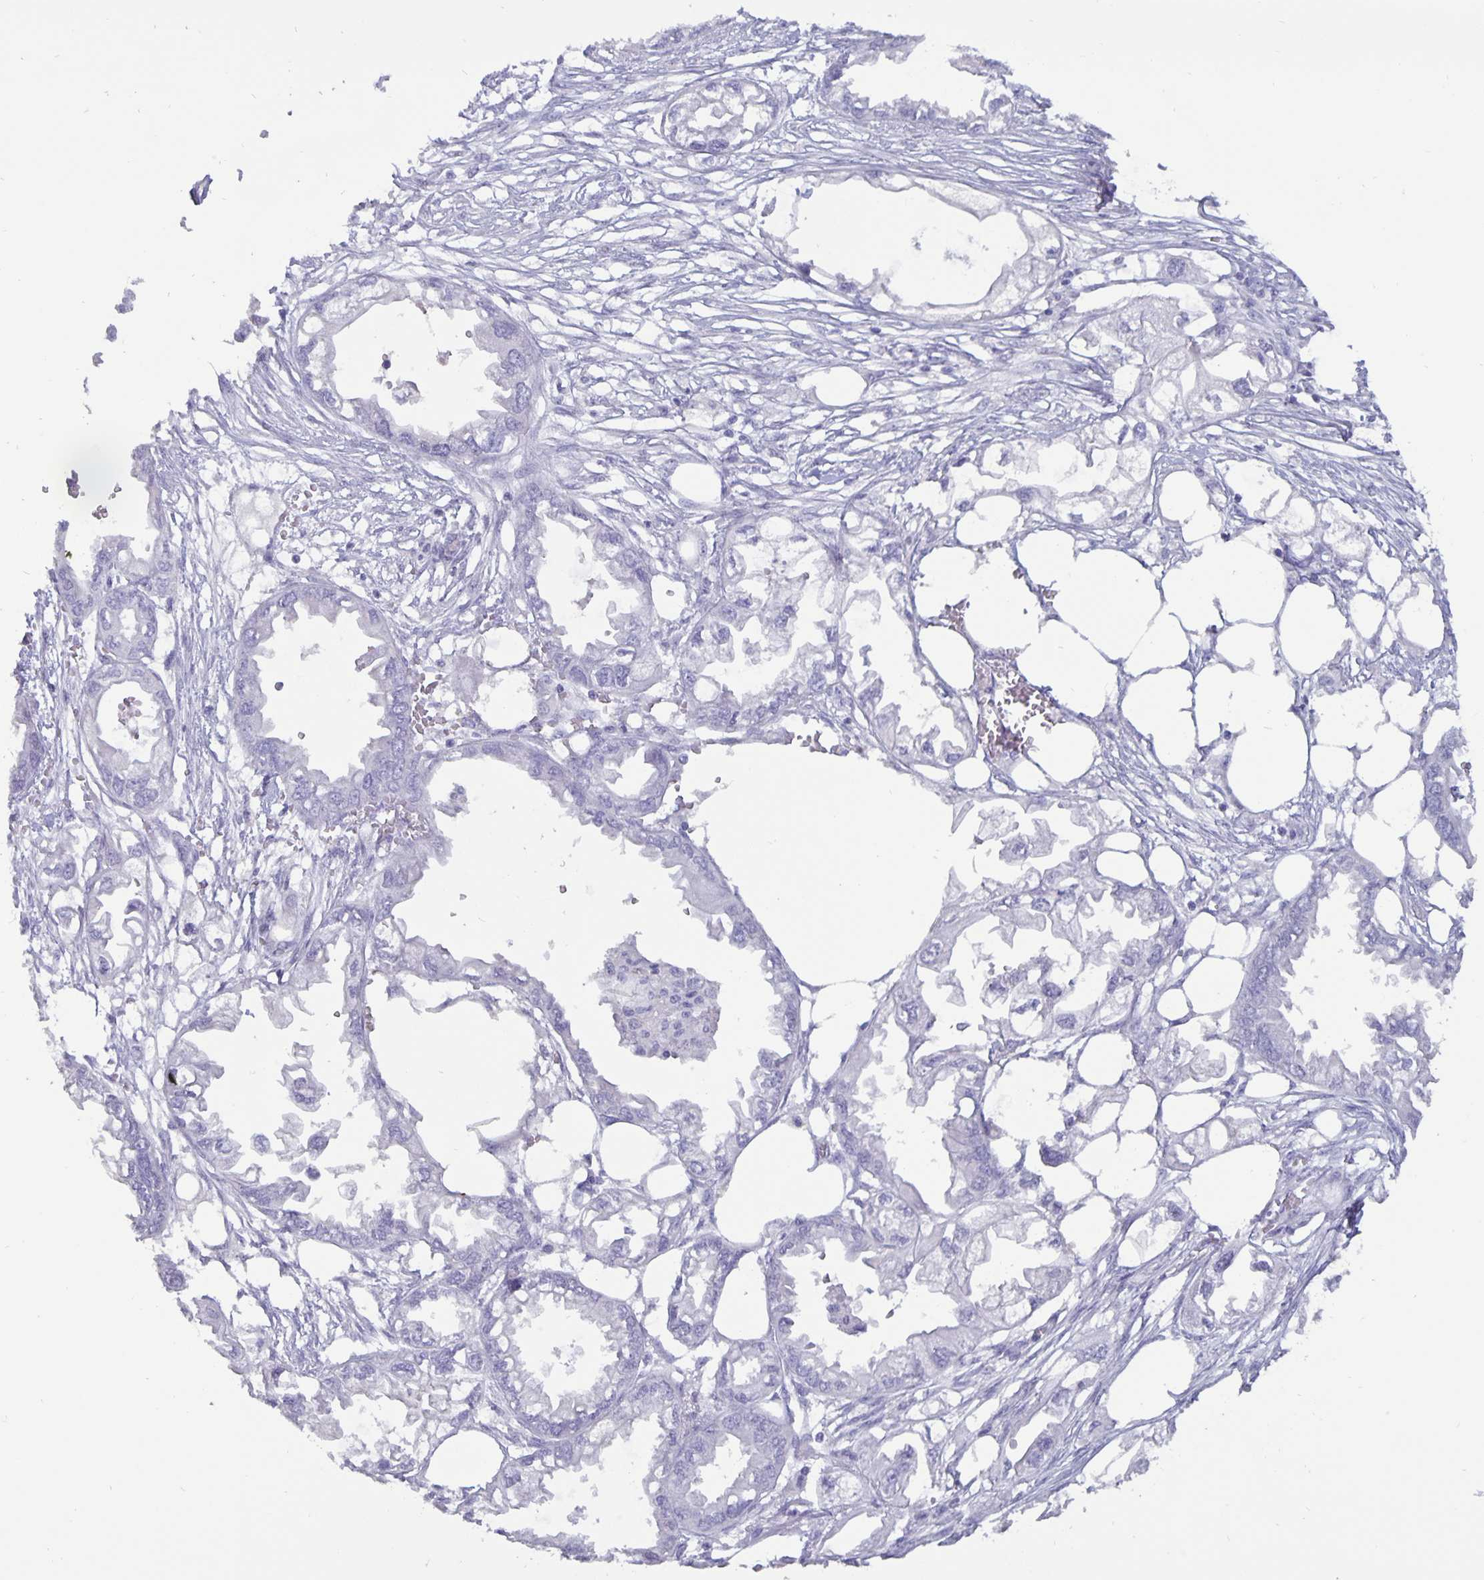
{"staining": {"intensity": "negative", "quantity": "none", "location": "none"}, "tissue": "endometrial cancer", "cell_type": "Tumor cells", "image_type": "cancer", "snomed": [{"axis": "morphology", "description": "Adenocarcinoma, NOS"}, {"axis": "morphology", "description": "Adenocarcinoma, metastatic, NOS"}, {"axis": "topography", "description": "Adipose tissue"}, {"axis": "topography", "description": "Endometrium"}], "caption": "Endometrial cancer was stained to show a protein in brown. There is no significant expression in tumor cells.", "gene": "BPIFA3", "patient": {"sex": "female", "age": 67}}